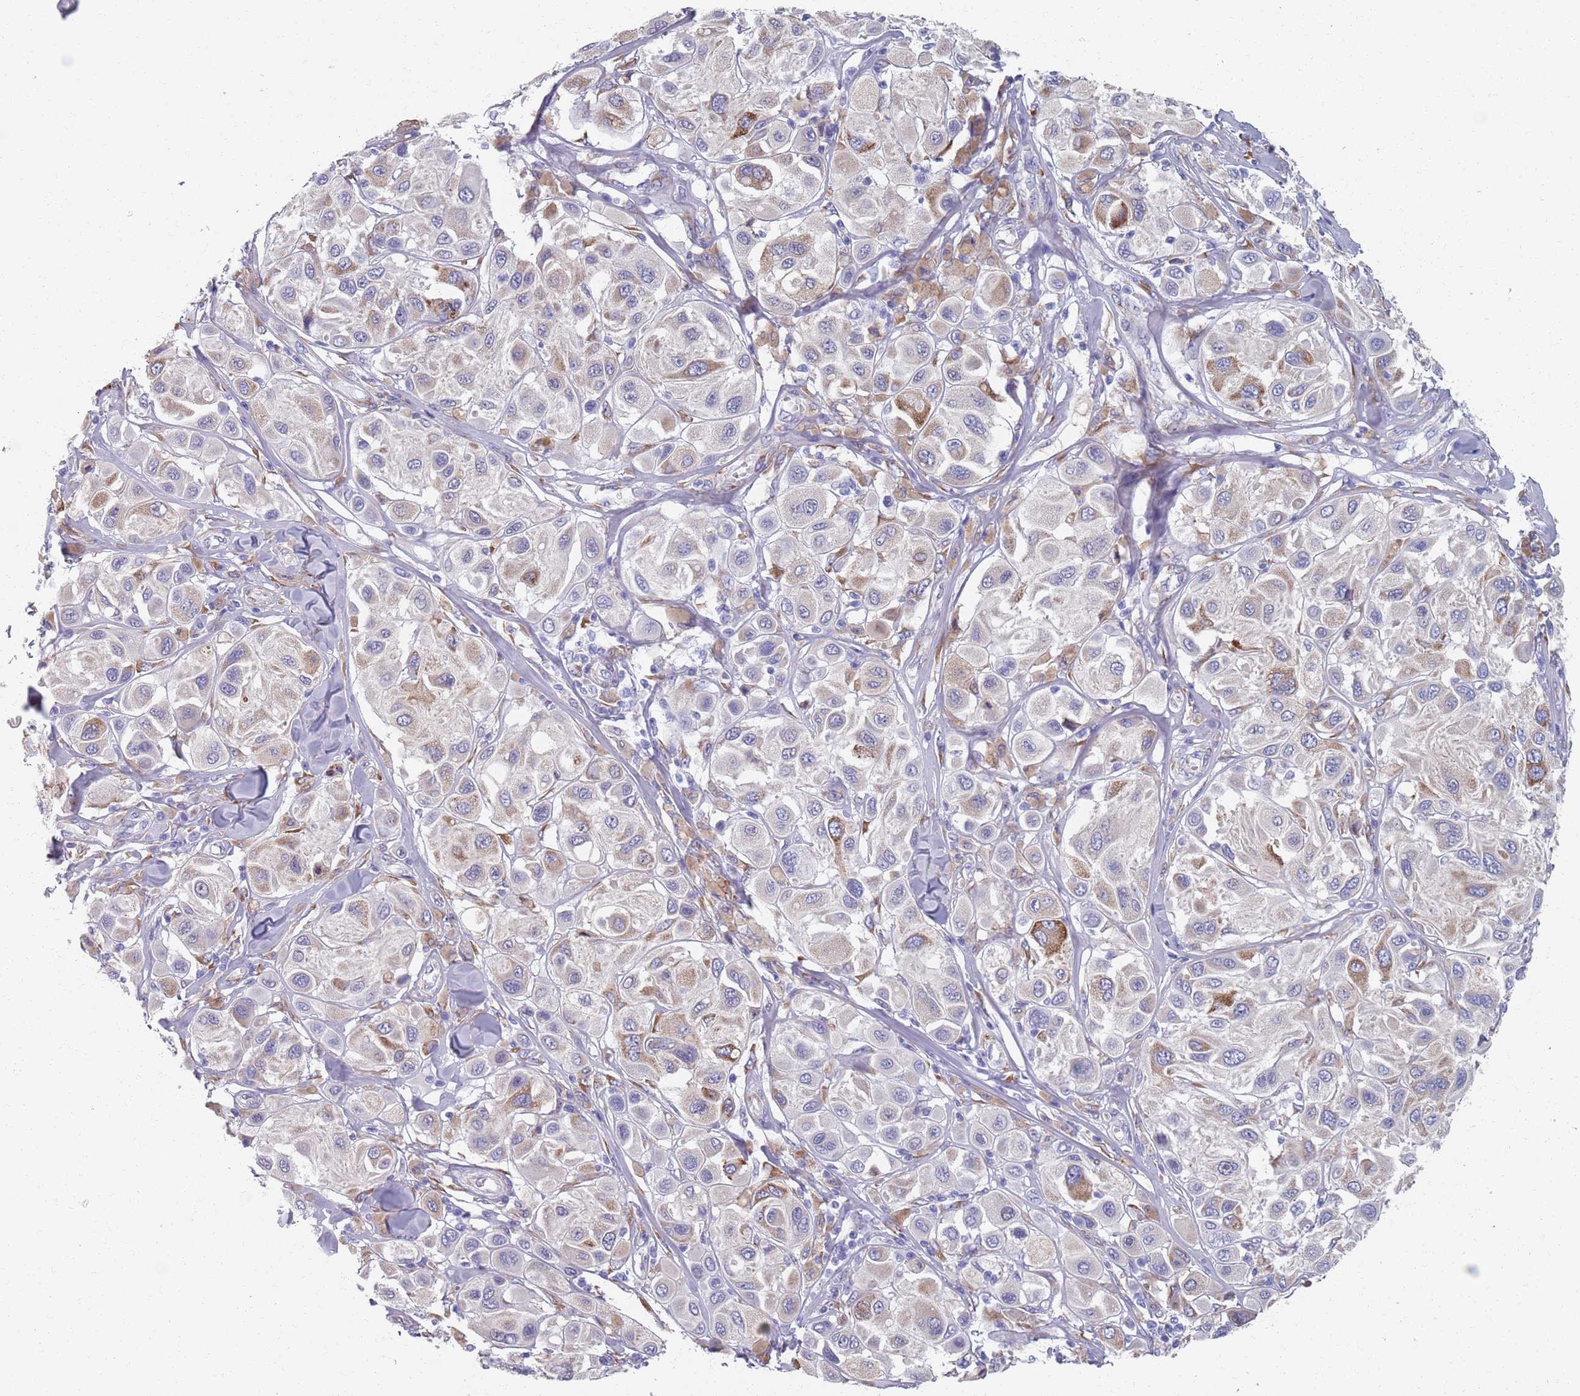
{"staining": {"intensity": "weak", "quantity": "<25%", "location": "cytoplasmic/membranous"}, "tissue": "melanoma", "cell_type": "Tumor cells", "image_type": "cancer", "snomed": [{"axis": "morphology", "description": "Malignant melanoma, Metastatic site"}, {"axis": "topography", "description": "Skin"}], "caption": "DAB (3,3'-diaminobenzidine) immunohistochemical staining of human malignant melanoma (metastatic site) displays no significant staining in tumor cells. The staining was performed using DAB (3,3'-diaminobenzidine) to visualize the protein expression in brown, while the nuclei were stained in blue with hematoxylin (Magnification: 20x).", "gene": "PLOD1", "patient": {"sex": "male", "age": 41}}